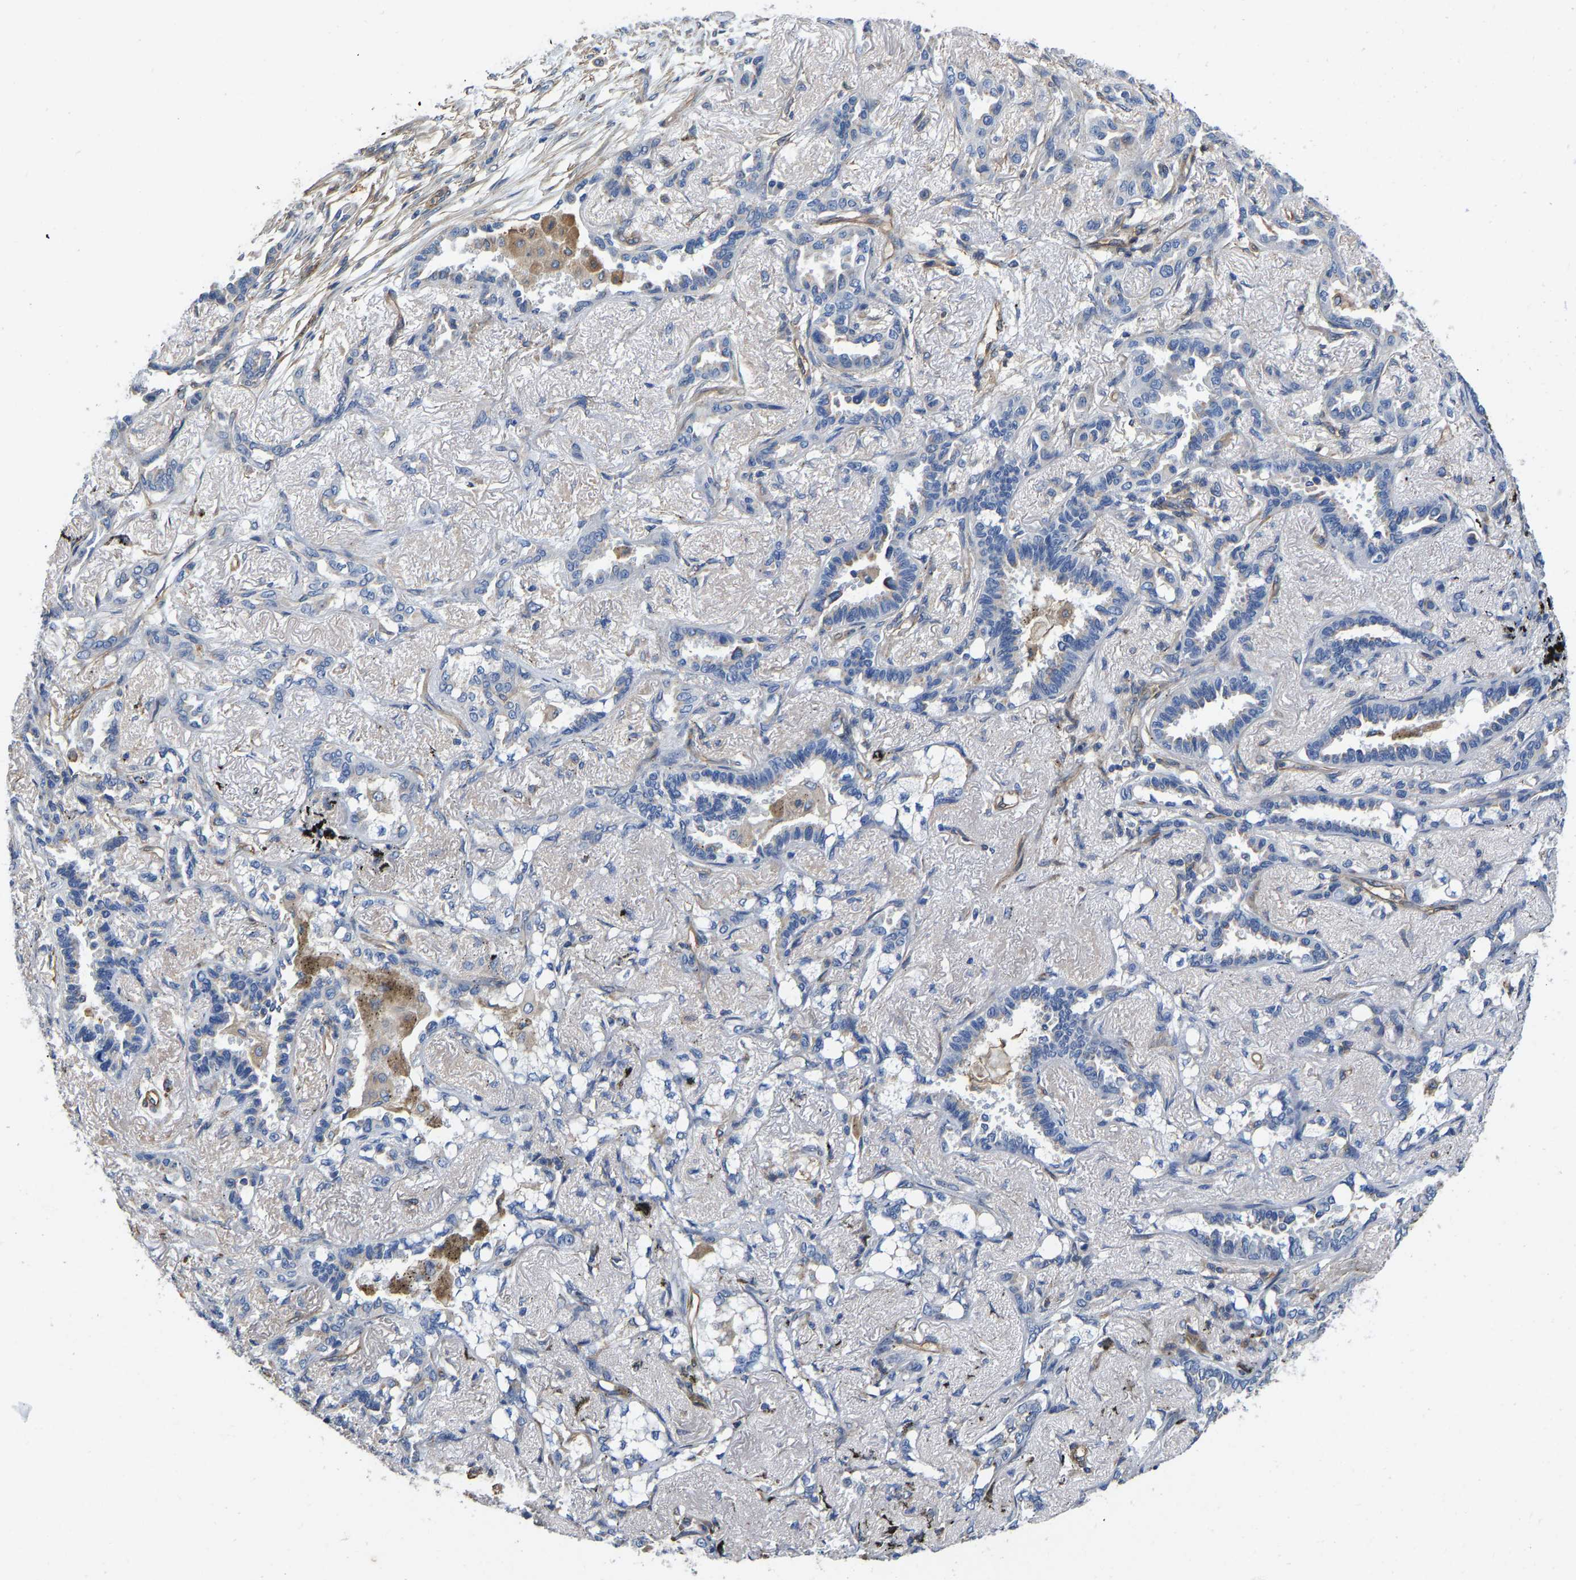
{"staining": {"intensity": "negative", "quantity": "none", "location": "none"}, "tissue": "lung cancer", "cell_type": "Tumor cells", "image_type": "cancer", "snomed": [{"axis": "morphology", "description": "Adenocarcinoma, NOS"}, {"axis": "topography", "description": "Lung"}], "caption": "DAB (3,3'-diaminobenzidine) immunohistochemical staining of human adenocarcinoma (lung) shows no significant staining in tumor cells.", "gene": "ELMO2", "patient": {"sex": "male", "age": 59}}